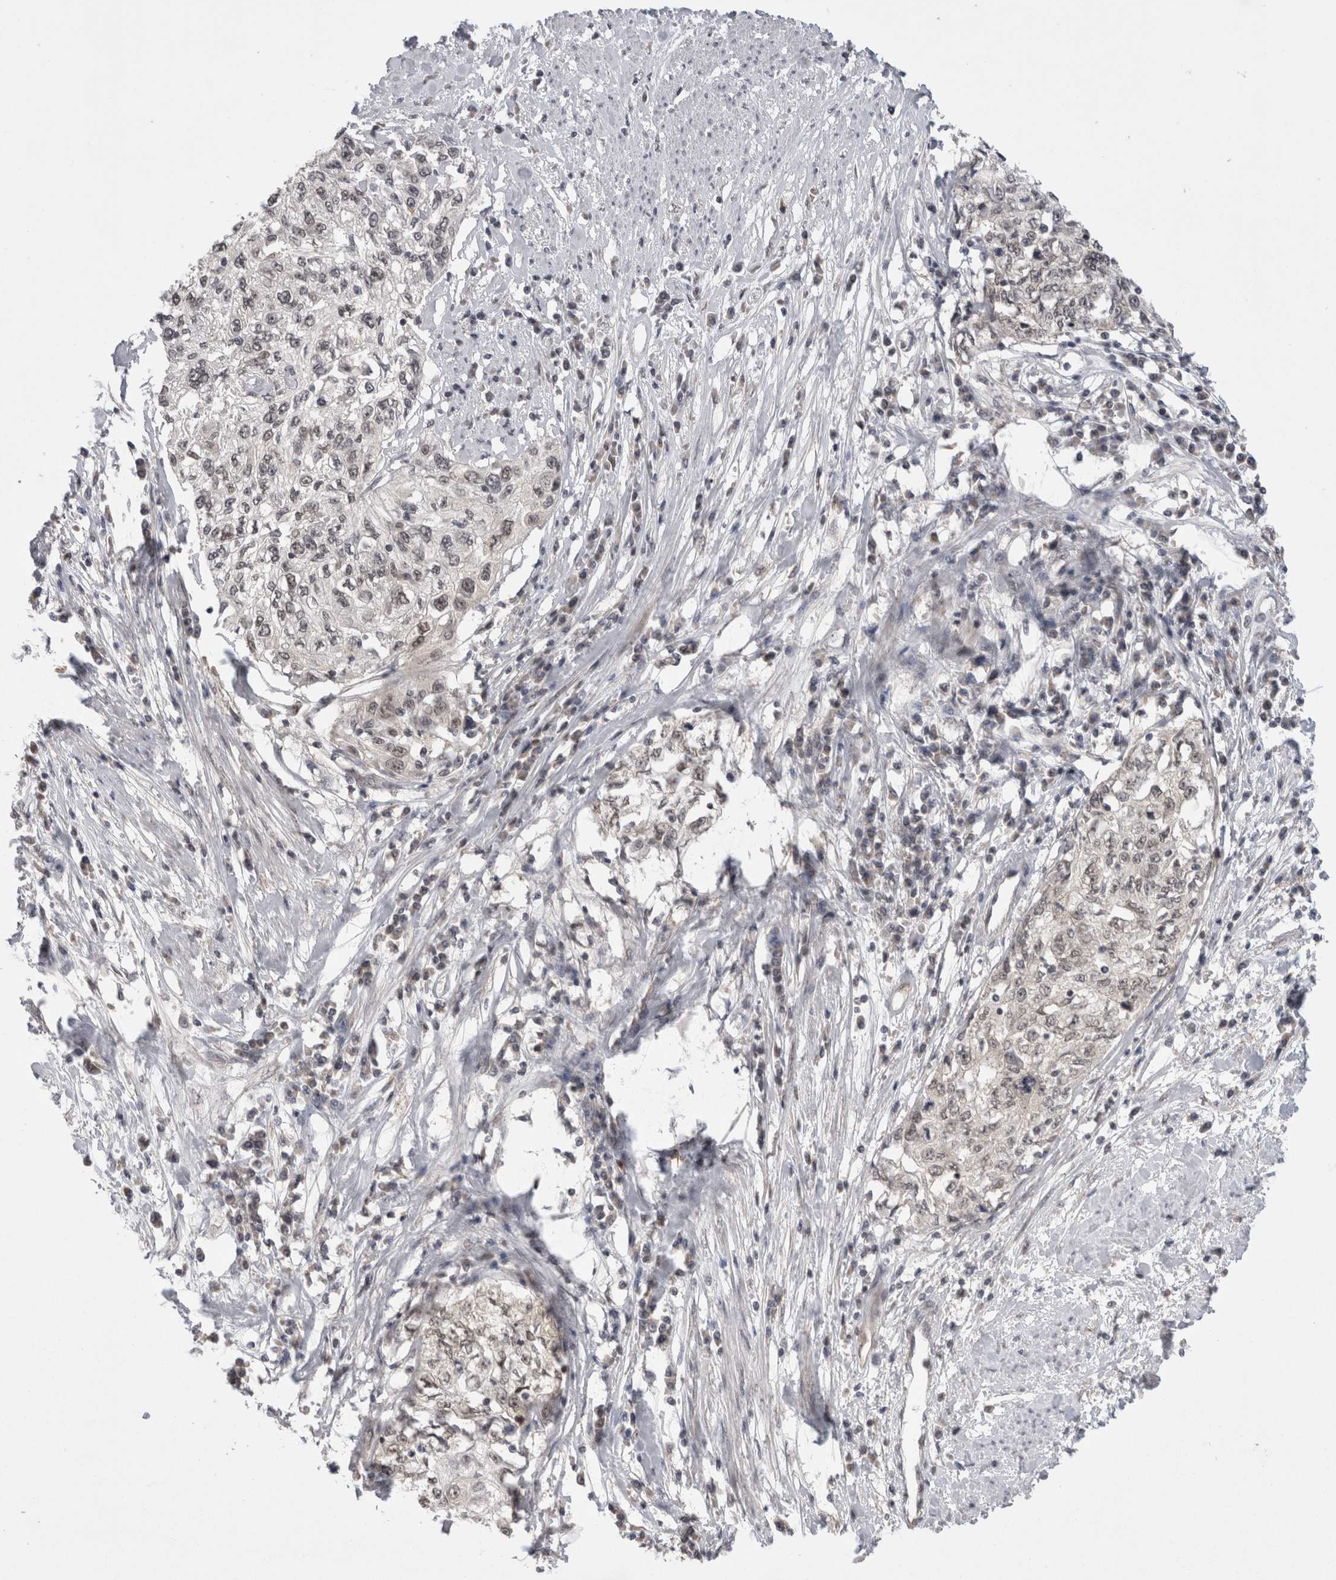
{"staining": {"intensity": "negative", "quantity": "none", "location": "none"}, "tissue": "cervical cancer", "cell_type": "Tumor cells", "image_type": "cancer", "snomed": [{"axis": "morphology", "description": "Squamous cell carcinoma, NOS"}, {"axis": "topography", "description": "Cervix"}], "caption": "This is a histopathology image of immunohistochemistry (IHC) staining of squamous cell carcinoma (cervical), which shows no positivity in tumor cells.", "gene": "ZNF341", "patient": {"sex": "female", "age": 57}}